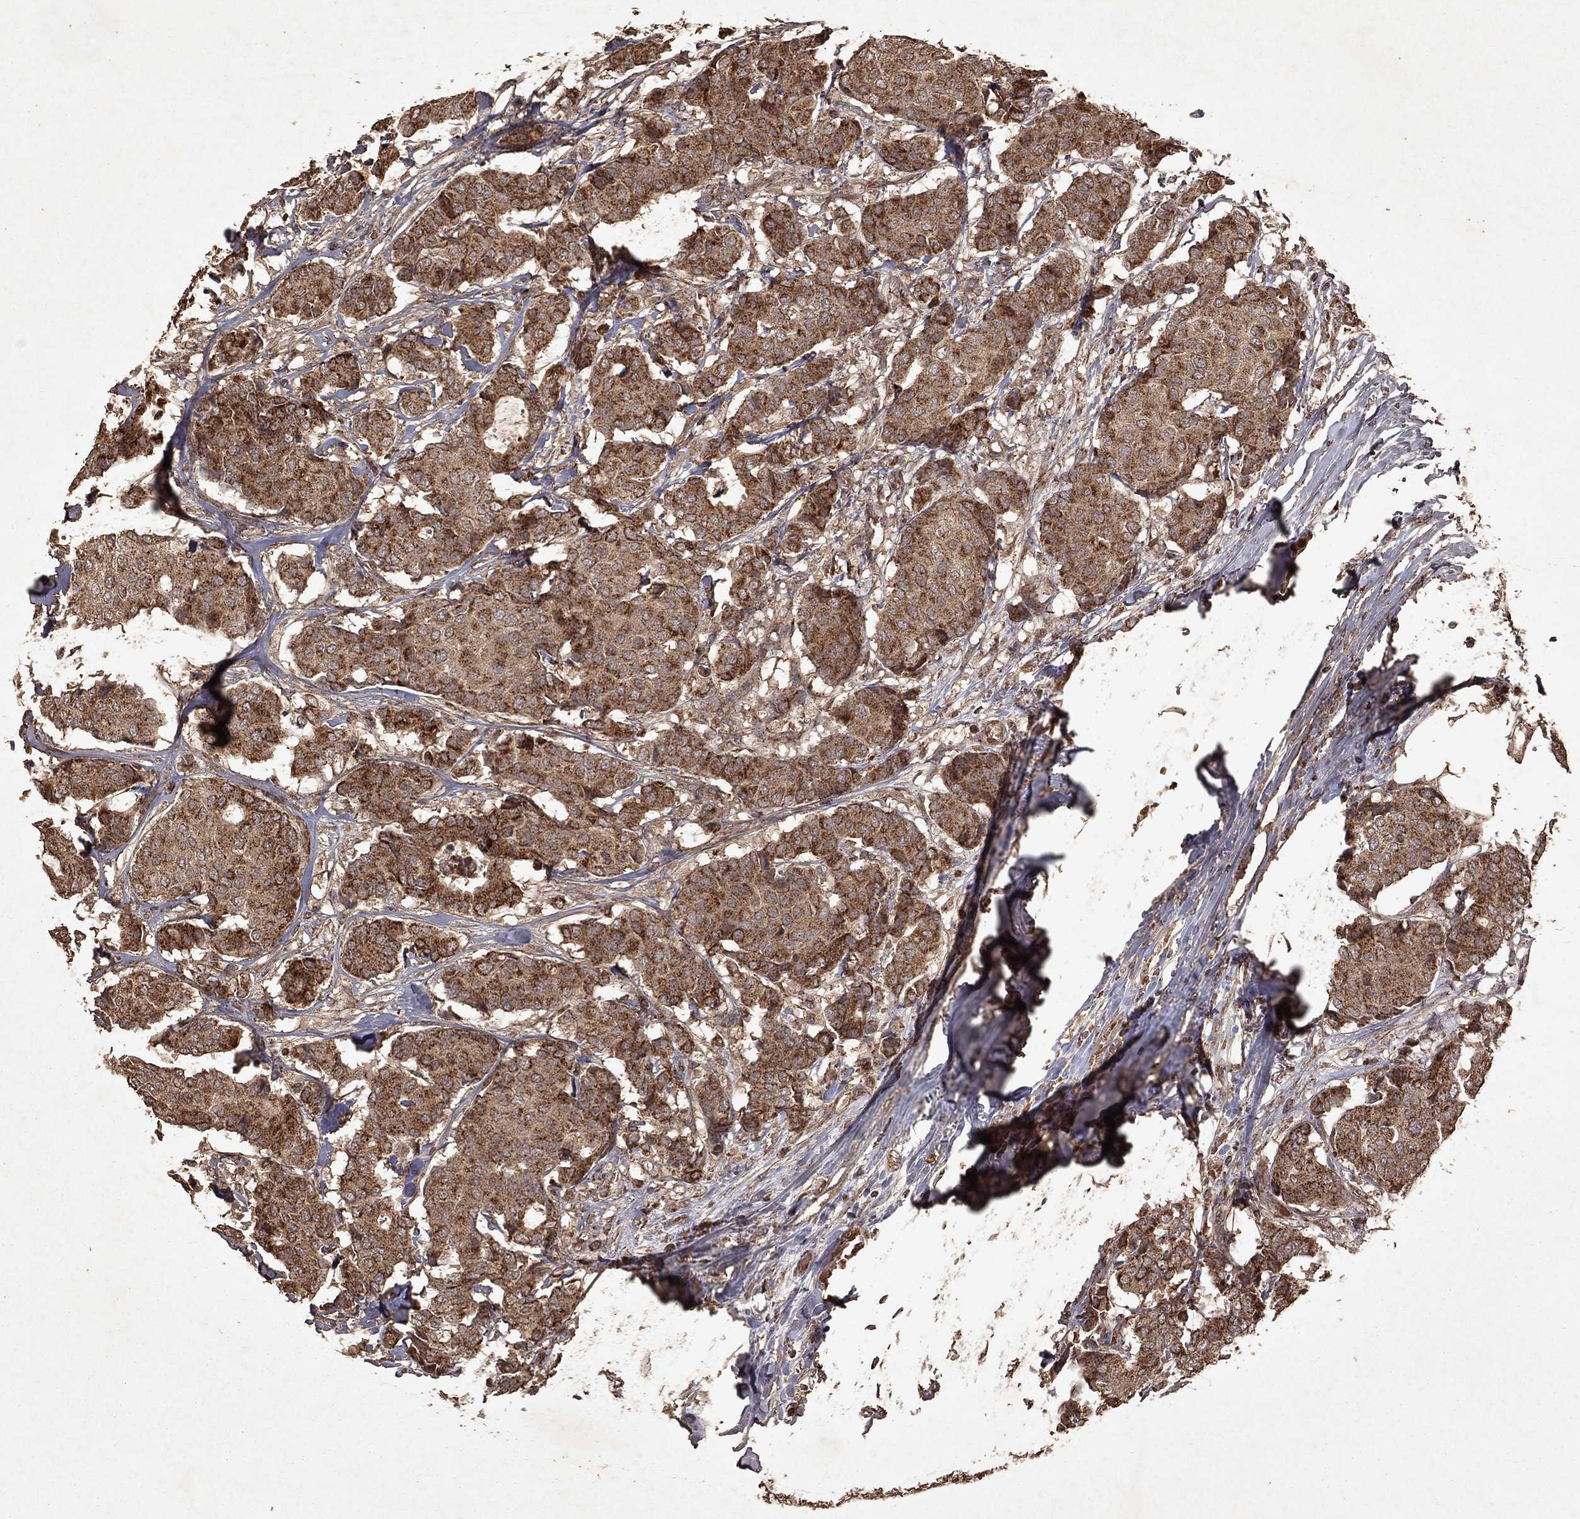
{"staining": {"intensity": "moderate", "quantity": ">75%", "location": "cytoplasmic/membranous"}, "tissue": "breast cancer", "cell_type": "Tumor cells", "image_type": "cancer", "snomed": [{"axis": "morphology", "description": "Duct carcinoma"}, {"axis": "topography", "description": "Breast"}], "caption": "Breast intraductal carcinoma was stained to show a protein in brown. There is medium levels of moderate cytoplasmic/membranous positivity in approximately >75% of tumor cells.", "gene": "PYROXD2", "patient": {"sex": "female", "age": 75}}